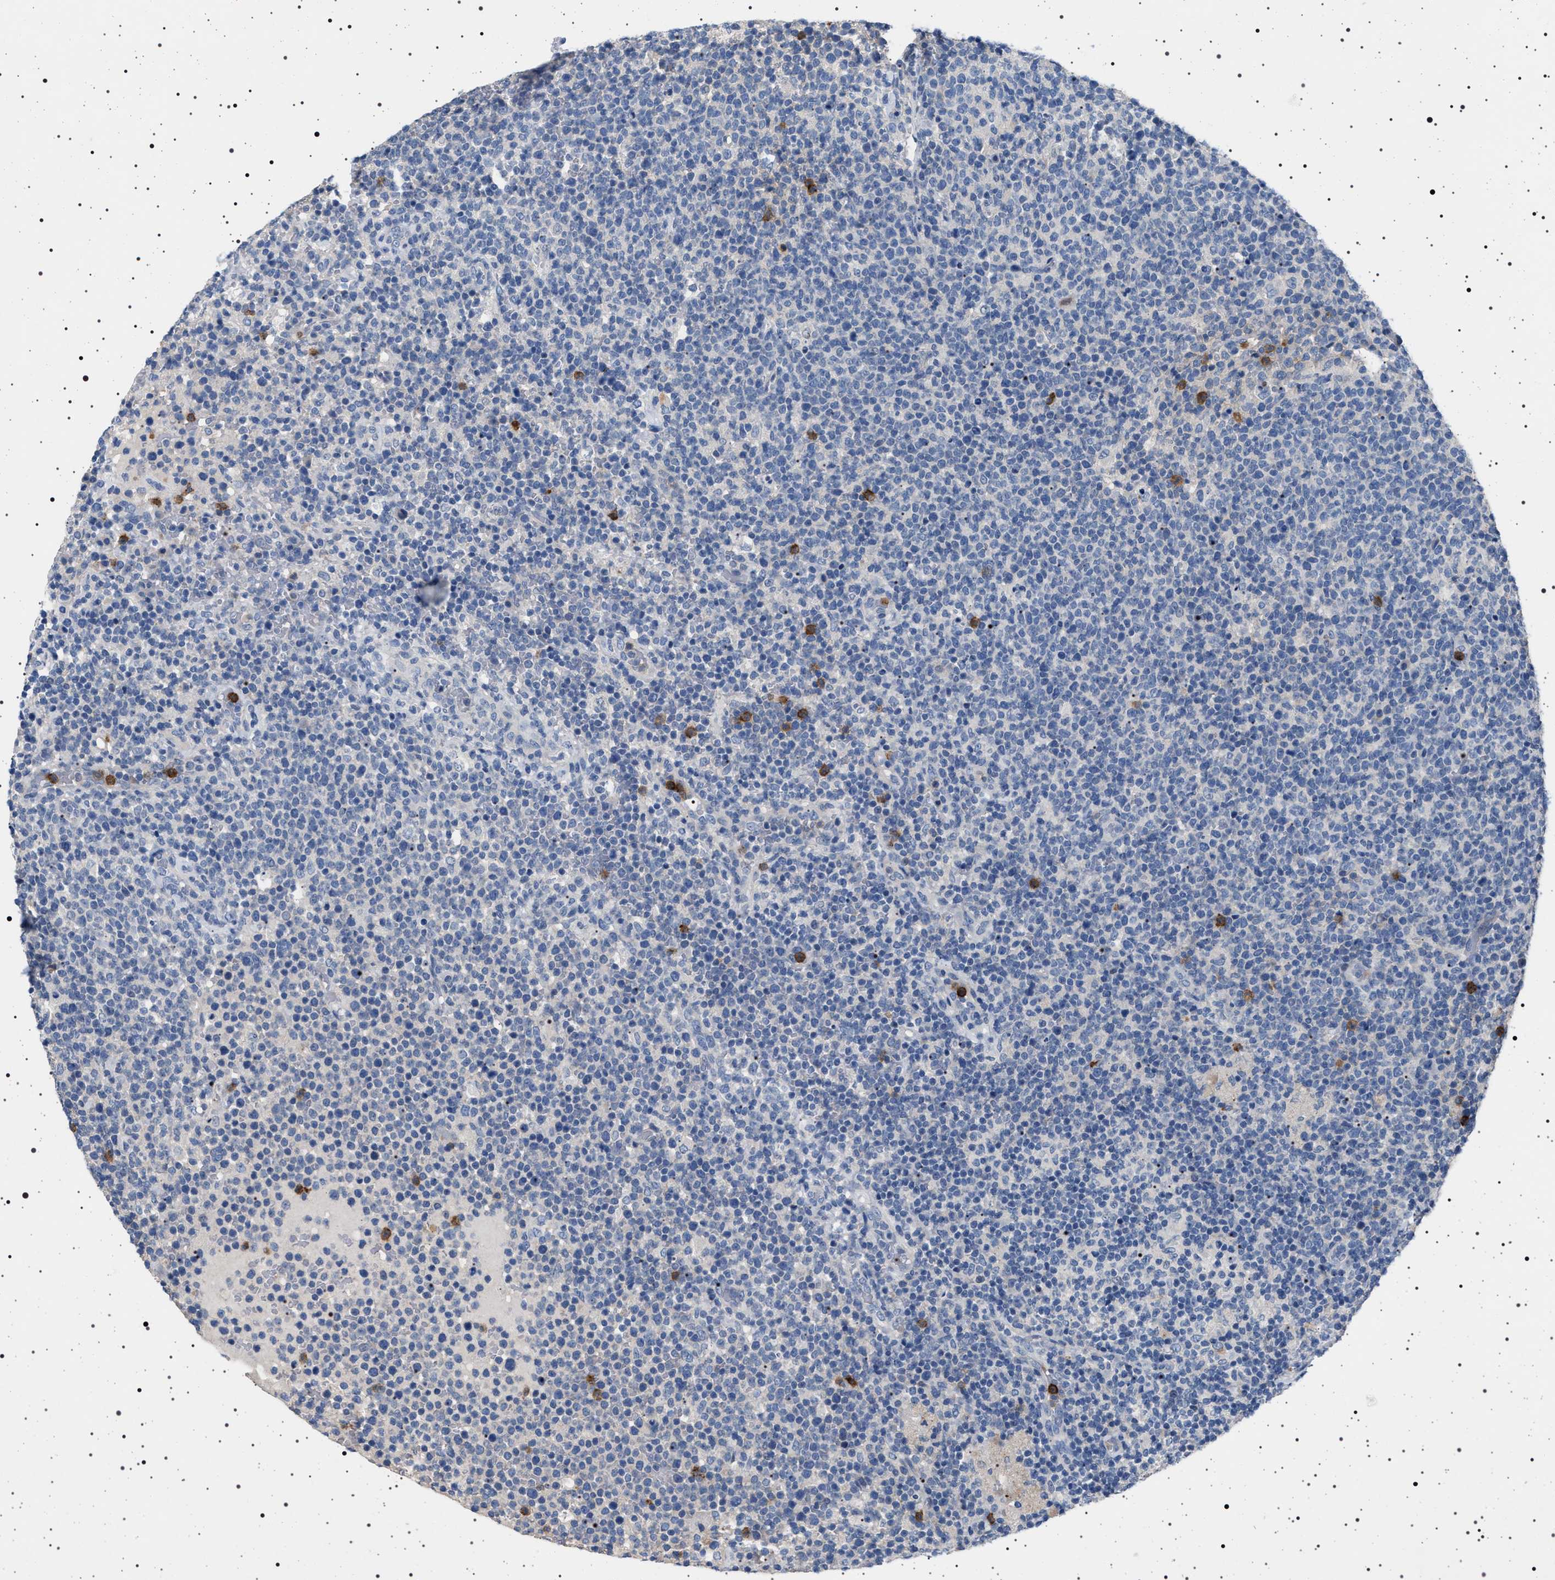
{"staining": {"intensity": "negative", "quantity": "none", "location": "none"}, "tissue": "lymphoma", "cell_type": "Tumor cells", "image_type": "cancer", "snomed": [{"axis": "morphology", "description": "Malignant lymphoma, non-Hodgkin's type, High grade"}, {"axis": "topography", "description": "Lymph node"}], "caption": "Immunohistochemical staining of human lymphoma shows no significant positivity in tumor cells.", "gene": "NAT9", "patient": {"sex": "male", "age": 61}}